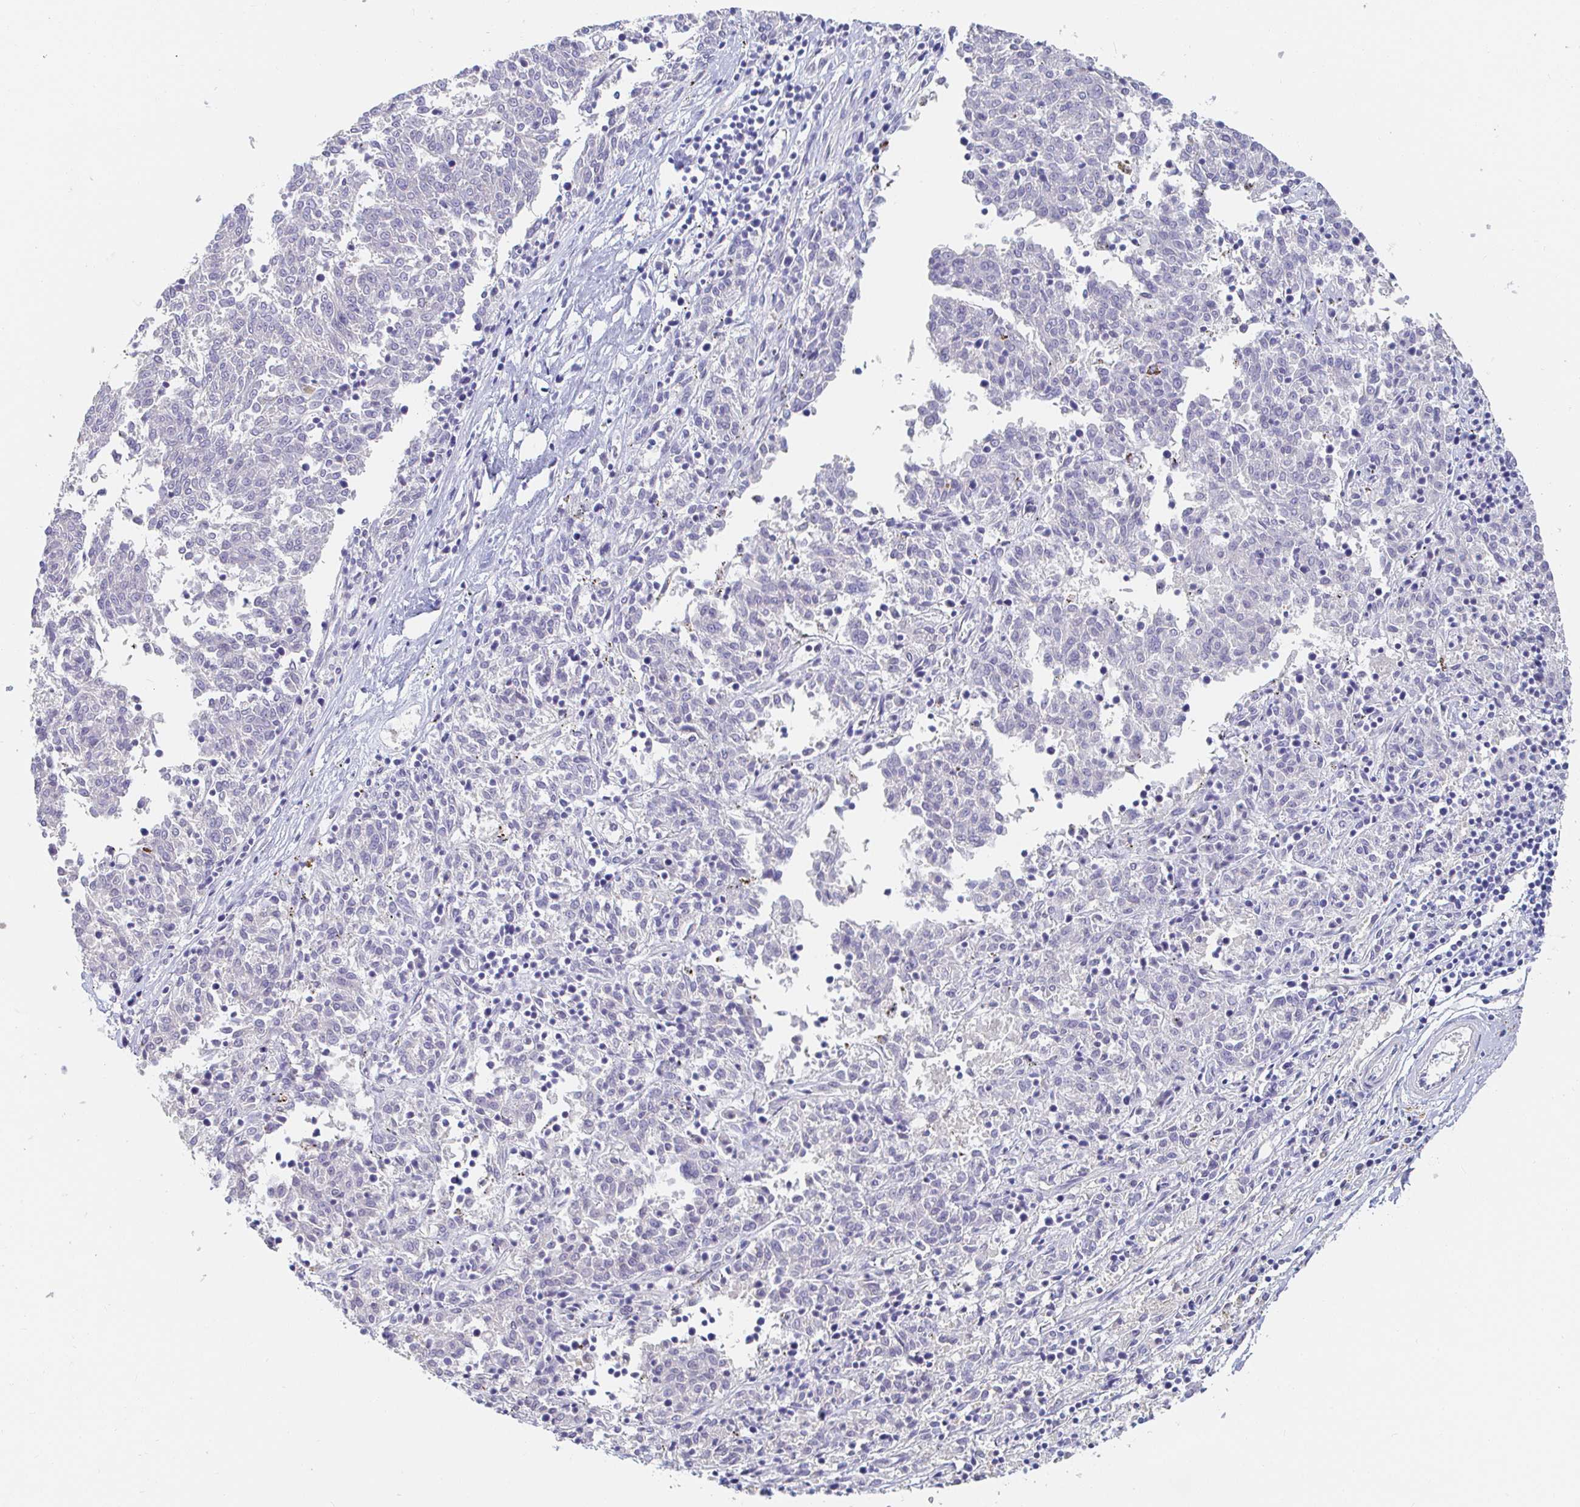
{"staining": {"intensity": "negative", "quantity": "none", "location": "none"}, "tissue": "melanoma", "cell_type": "Tumor cells", "image_type": "cancer", "snomed": [{"axis": "morphology", "description": "Malignant melanoma, NOS"}, {"axis": "topography", "description": "Skin"}], "caption": "A photomicrograph of human malignant melanoma is negative for staining in tumor cells. The staining was performed using DAB (3,3'-diaminobenzidine) to visualize the protein expression in brown, while the nuclei were stained in blue with hematoxylin (Magnification: 20x).", "gene": "PDE6B", "patient": {"sex": "female", "age": 72}}